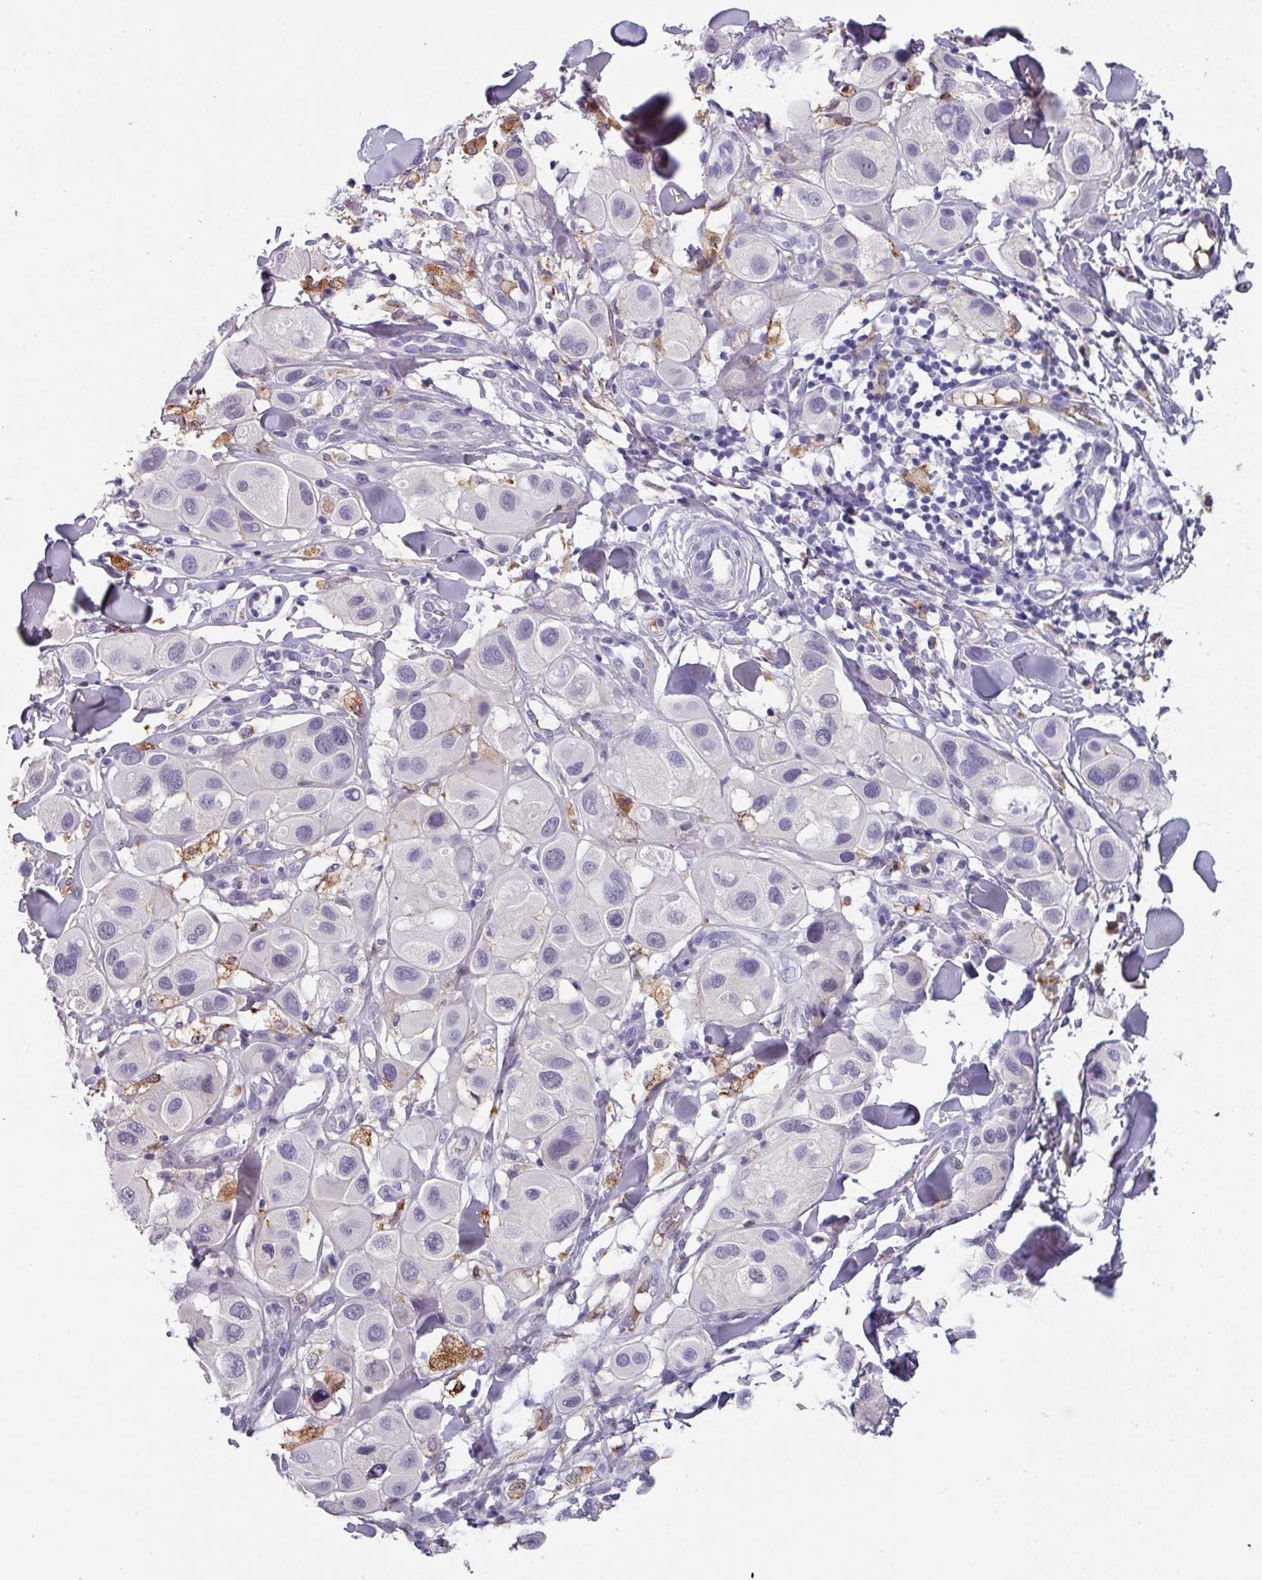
{"staining": {"intensity": "negative", "quantity": "none", "location": "none"}, "tissue": "melanoma", "cell_type": "Tumor cells", "image_type": "cancer", "snomed": [{"axis": "morphology", "description": "Malignant melanoma, Metastatic site"}, {"axis": "topography", "description": "Skin"}], "caption": "High magnification brightfield microscopy of malignant melanoma (metastatic site) stained with DAB (brown) and counterstained with hematoxylin (blue): tumor cells show no significant positivity.", "gene": "C1QB", "patient": {"sex": "male", "age": 41}}